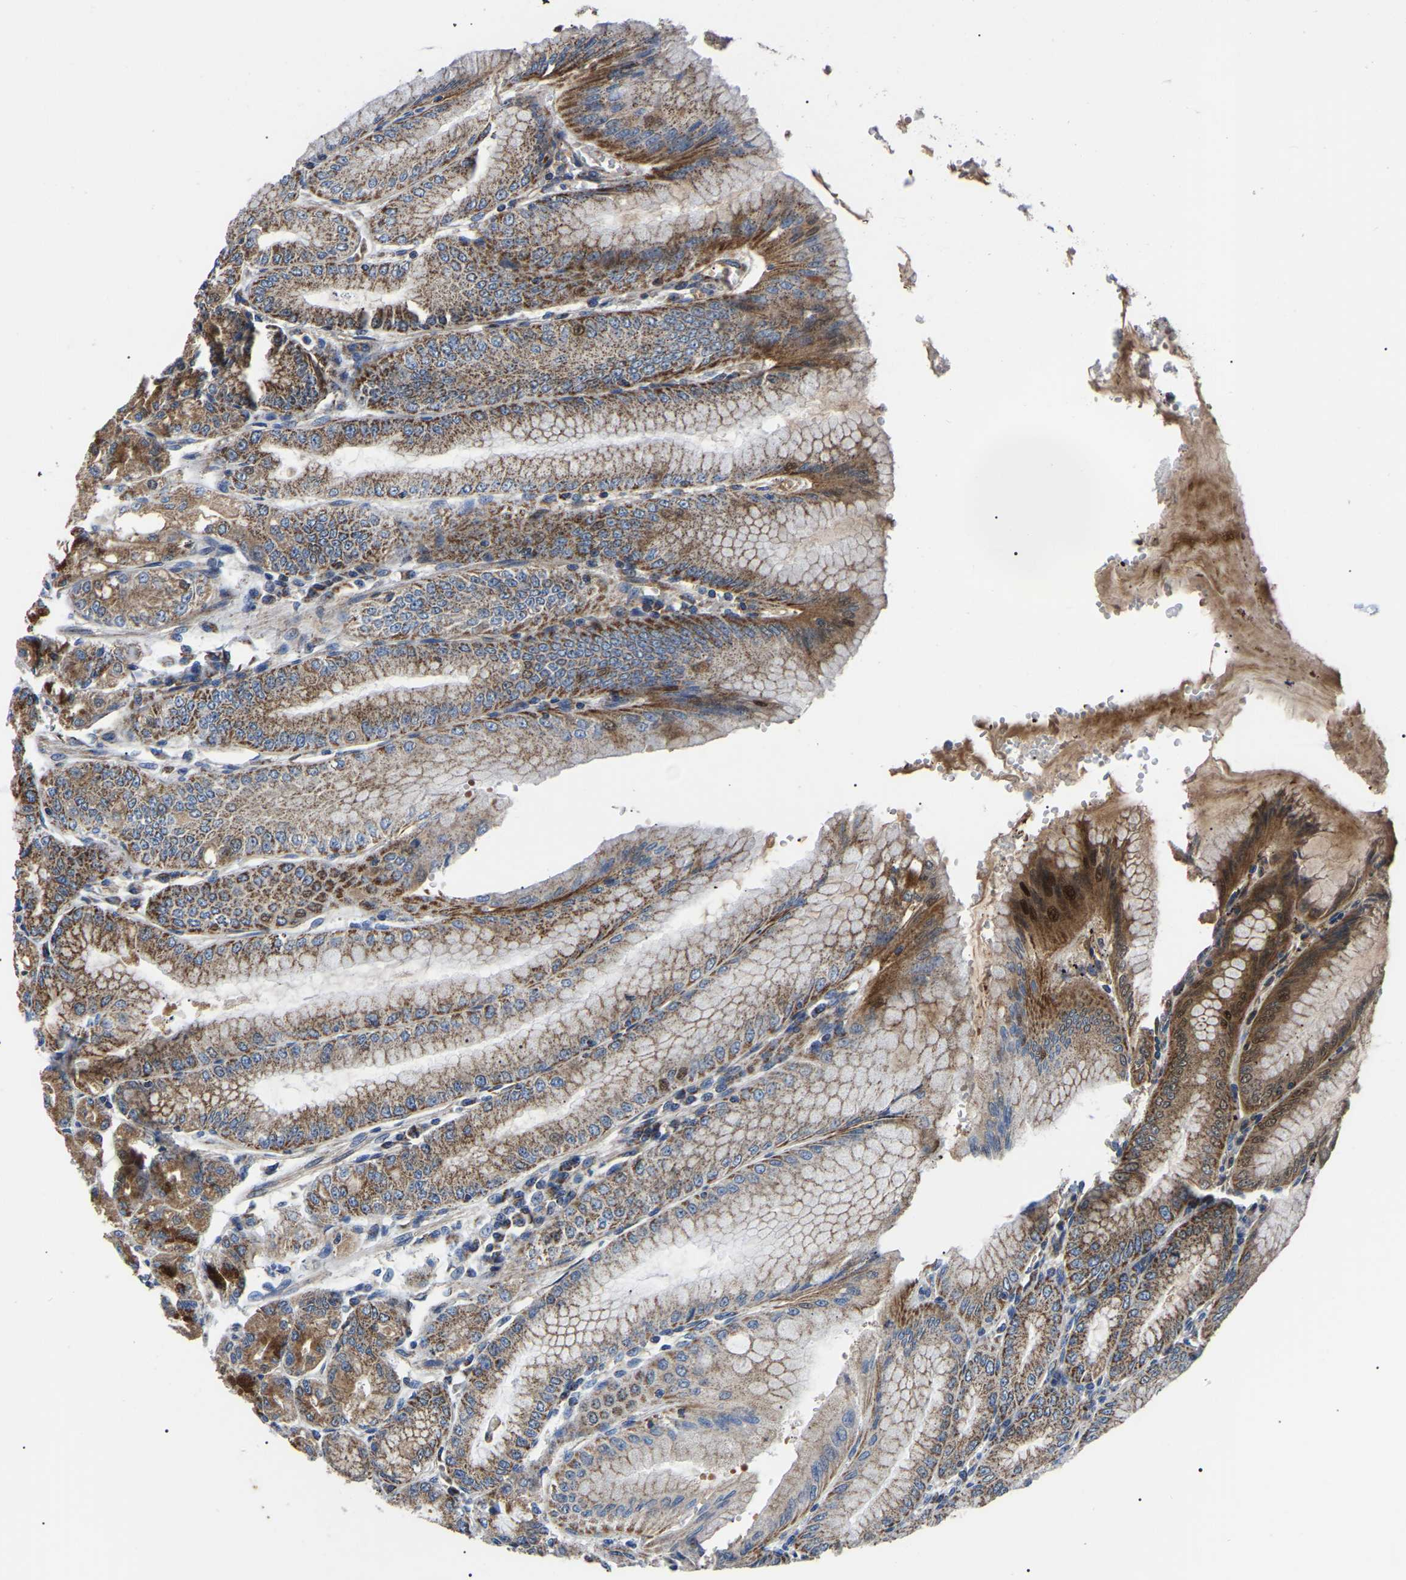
{"staining": {"intensity": "moderate", "quantity": ">75%", "location": "cytoplasmic/membranous"}, "tissue": "stomach", "cell_type": "Glandular cells", "image_type": "normal", "snomed": [{"axis": "morphology", "description": "Normal tissue, NOS"}, {"axis": "topography", "description": "Stomach, lower"}], "caption": "Human stomach stained with a brown dye exhibits moderate cytoplasmic/membranous positive expression in about >75% of glandular cells.", "gene": "PPM1E", "patient": {"sex": "male", "age": 71}}